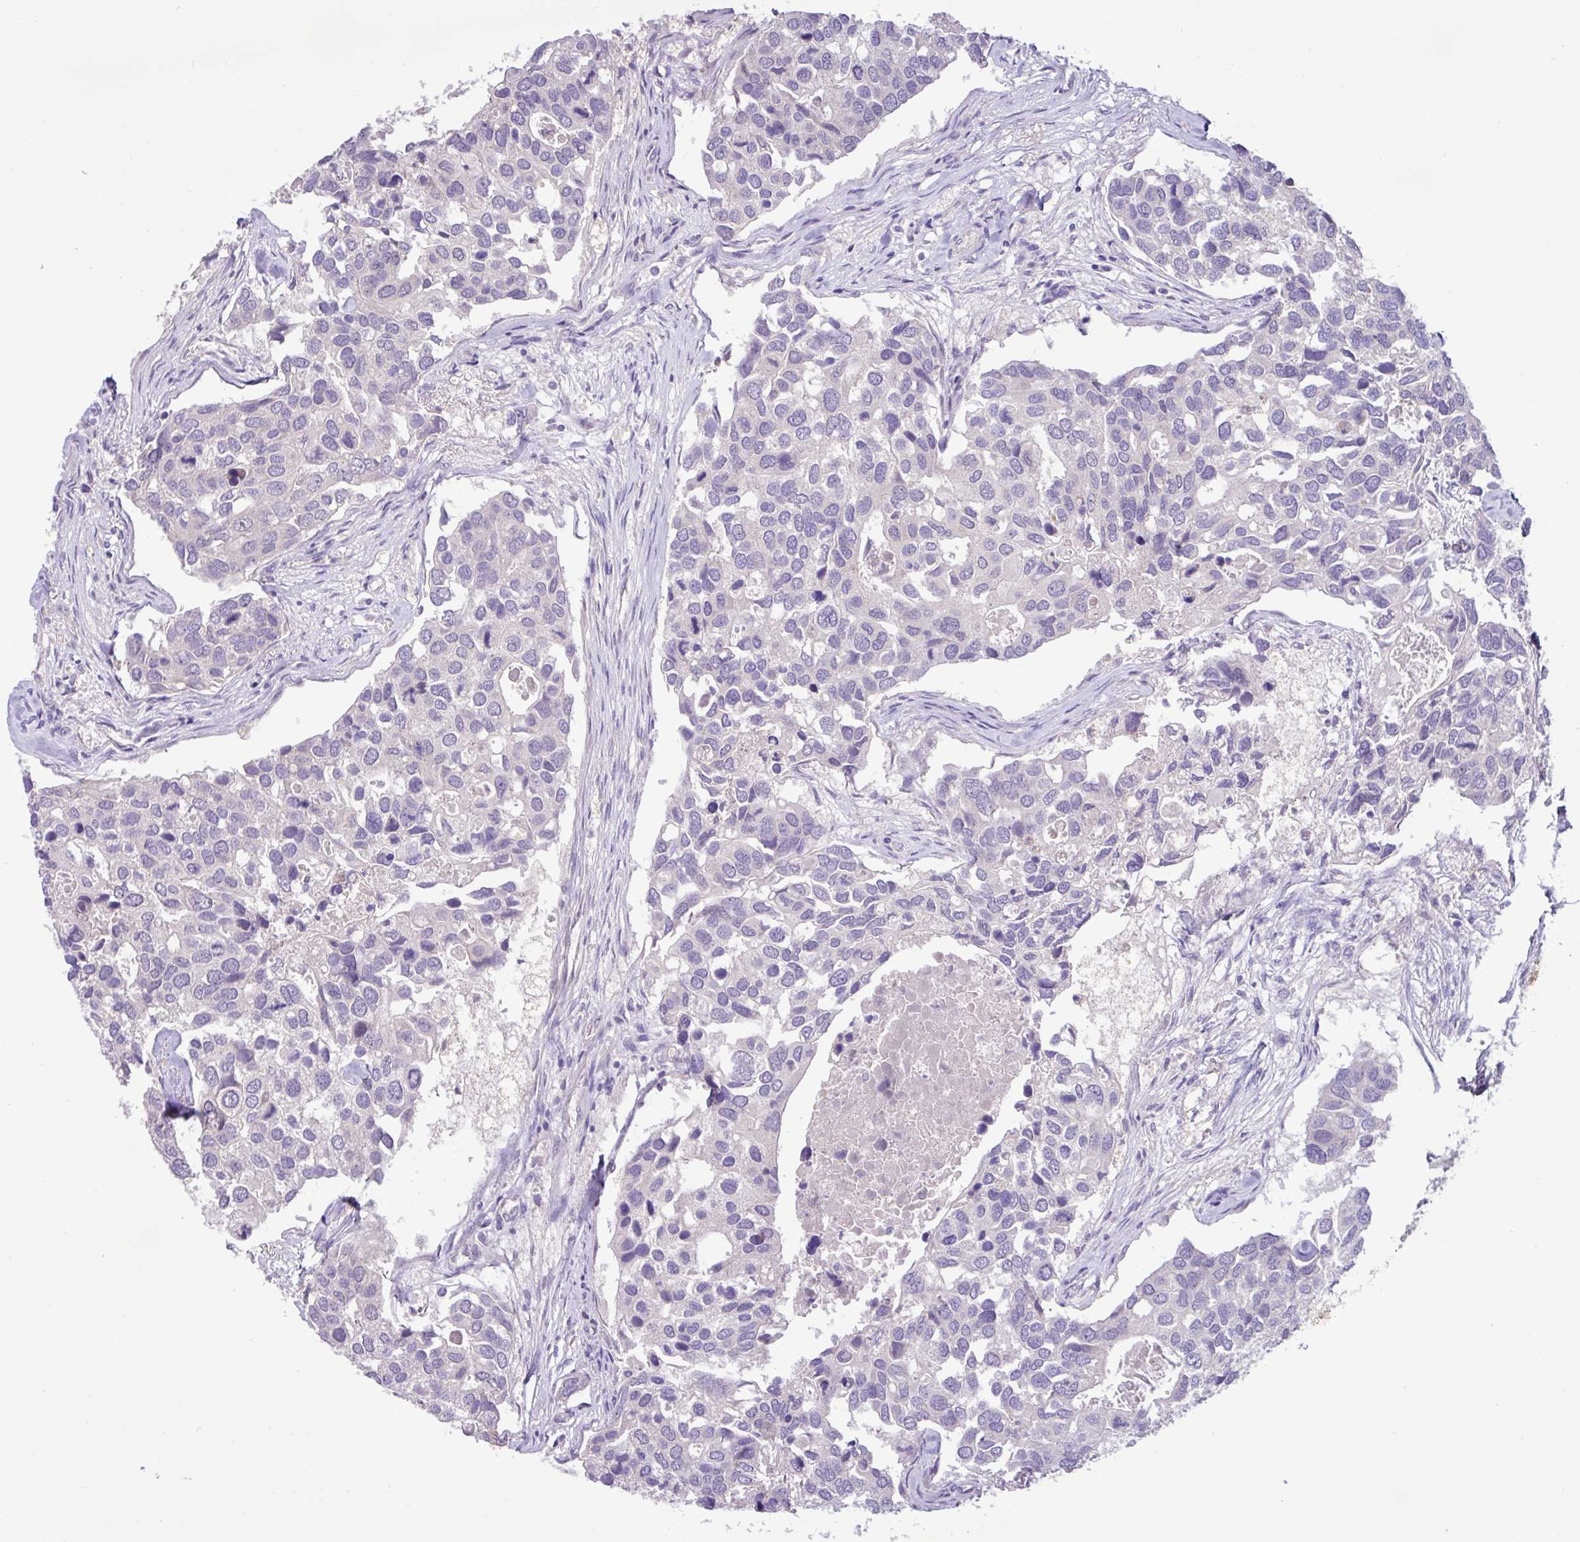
{"staining": {"intensity": "negative", "quantity": "none", "location": "none"}, "tissue": "breast cancer", "cell_type": "Tumor cells", "image_type": "cancer", "snomed": [{"axis": "morphology", "description": "Duct carcinoma"}, {"axis": "topography", "description": "Breast"}], "caption": "DAB immunohistochemical staining of human invasive ductal carcinoma (breast) shows no significant positivity in tumor cells.", "gene": "PAX8", "patient": {"sex": "female", "age": 83}}